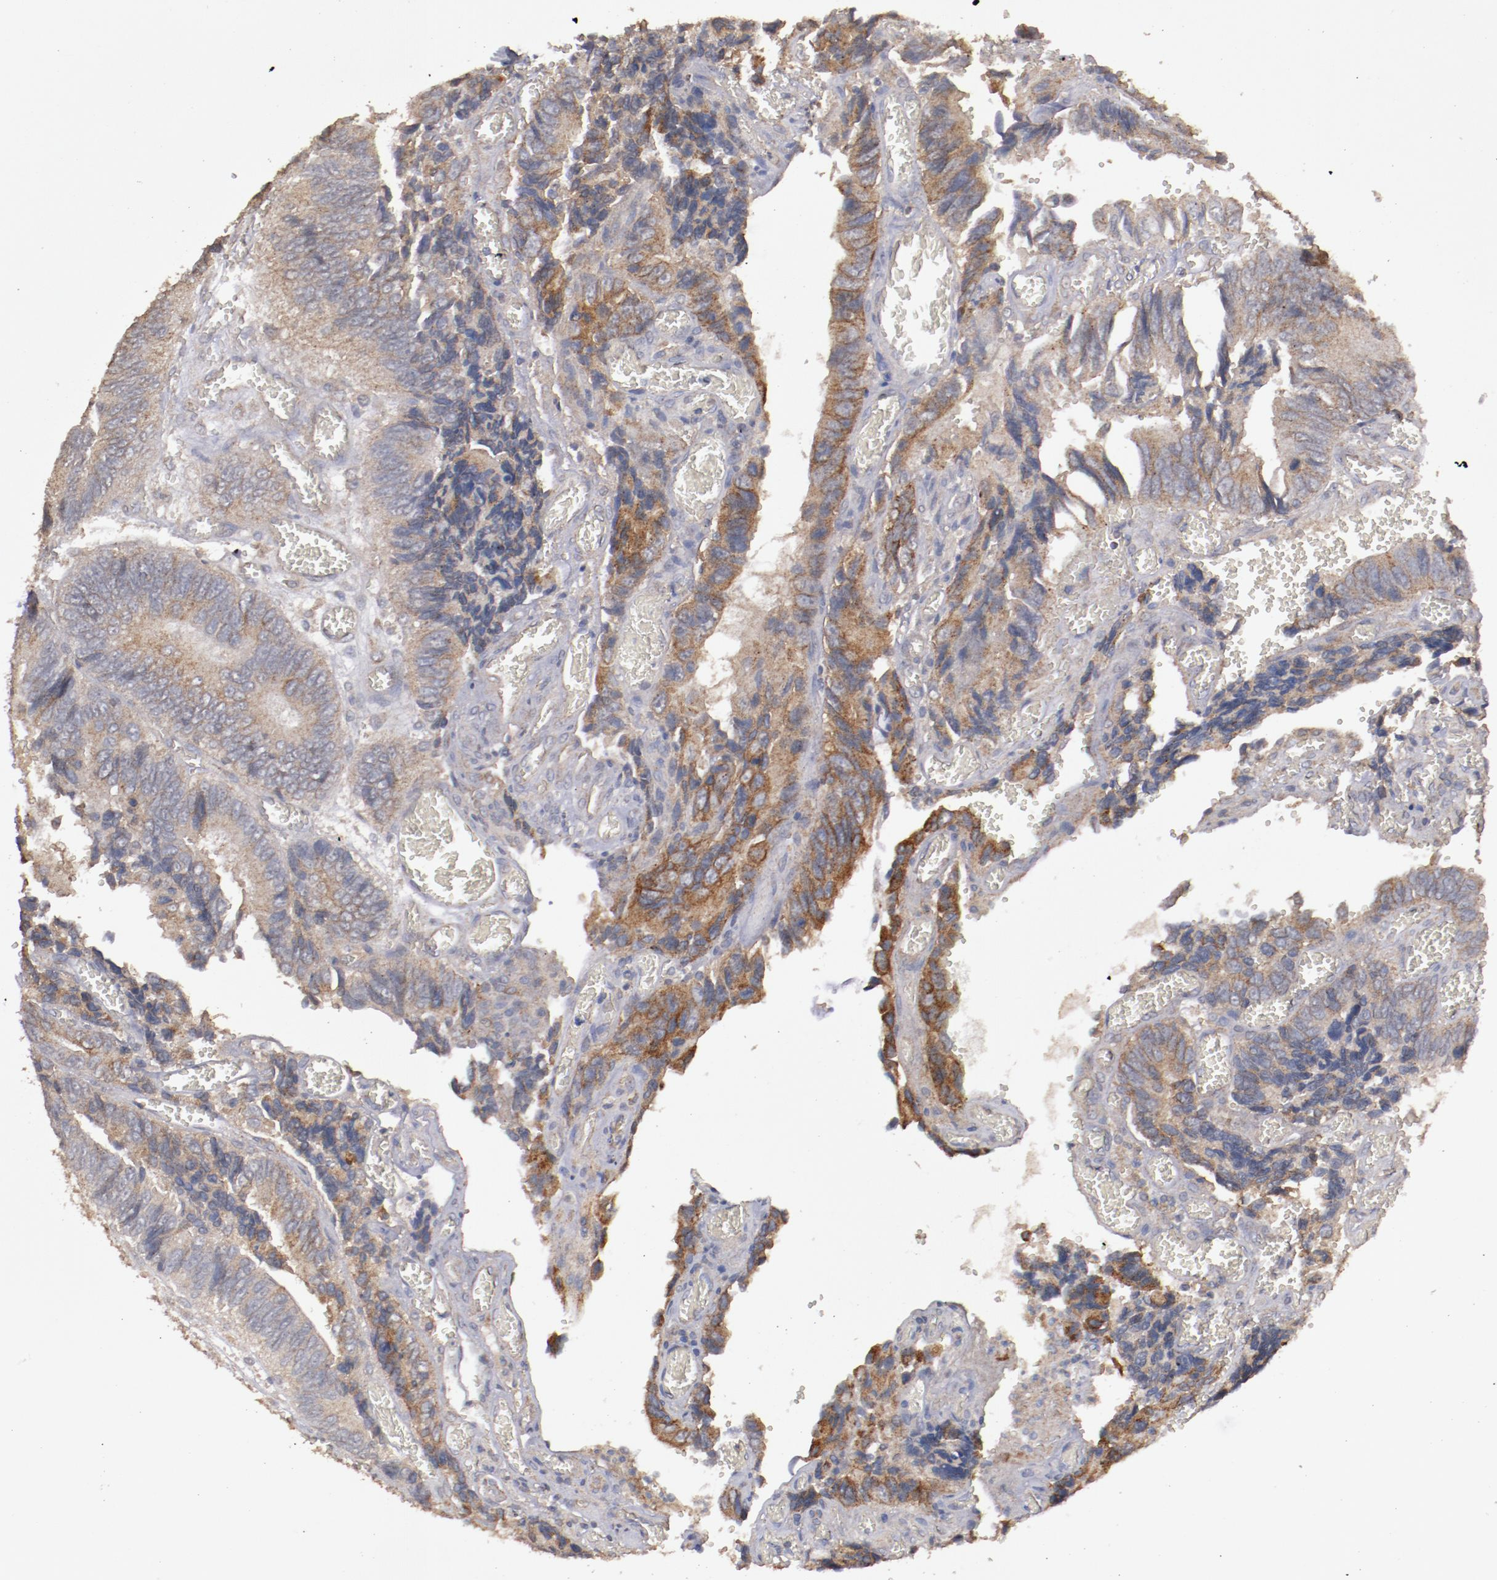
{"staining": {"intensity": "moderate", "quantity": "25%-75%", "location": "cytoplasmic/membranous"}, "tissue": "colorectal cancer", "cell_type": "Tumor cells", "image_type": "cancer", "snomed": [{"axis": "morphology", "description": "Adenocarcinoma, NOS"}, {"axis": "topography", "description": "Colon"}], "caption": "Protein staining displays moderate cytoplasmic/membranous positivity in about 25%-75% of tumor cells in adenocarcinoma (colorectal).", "gene": "FAT1", "patient": {"sex": "male", "age": 72}}